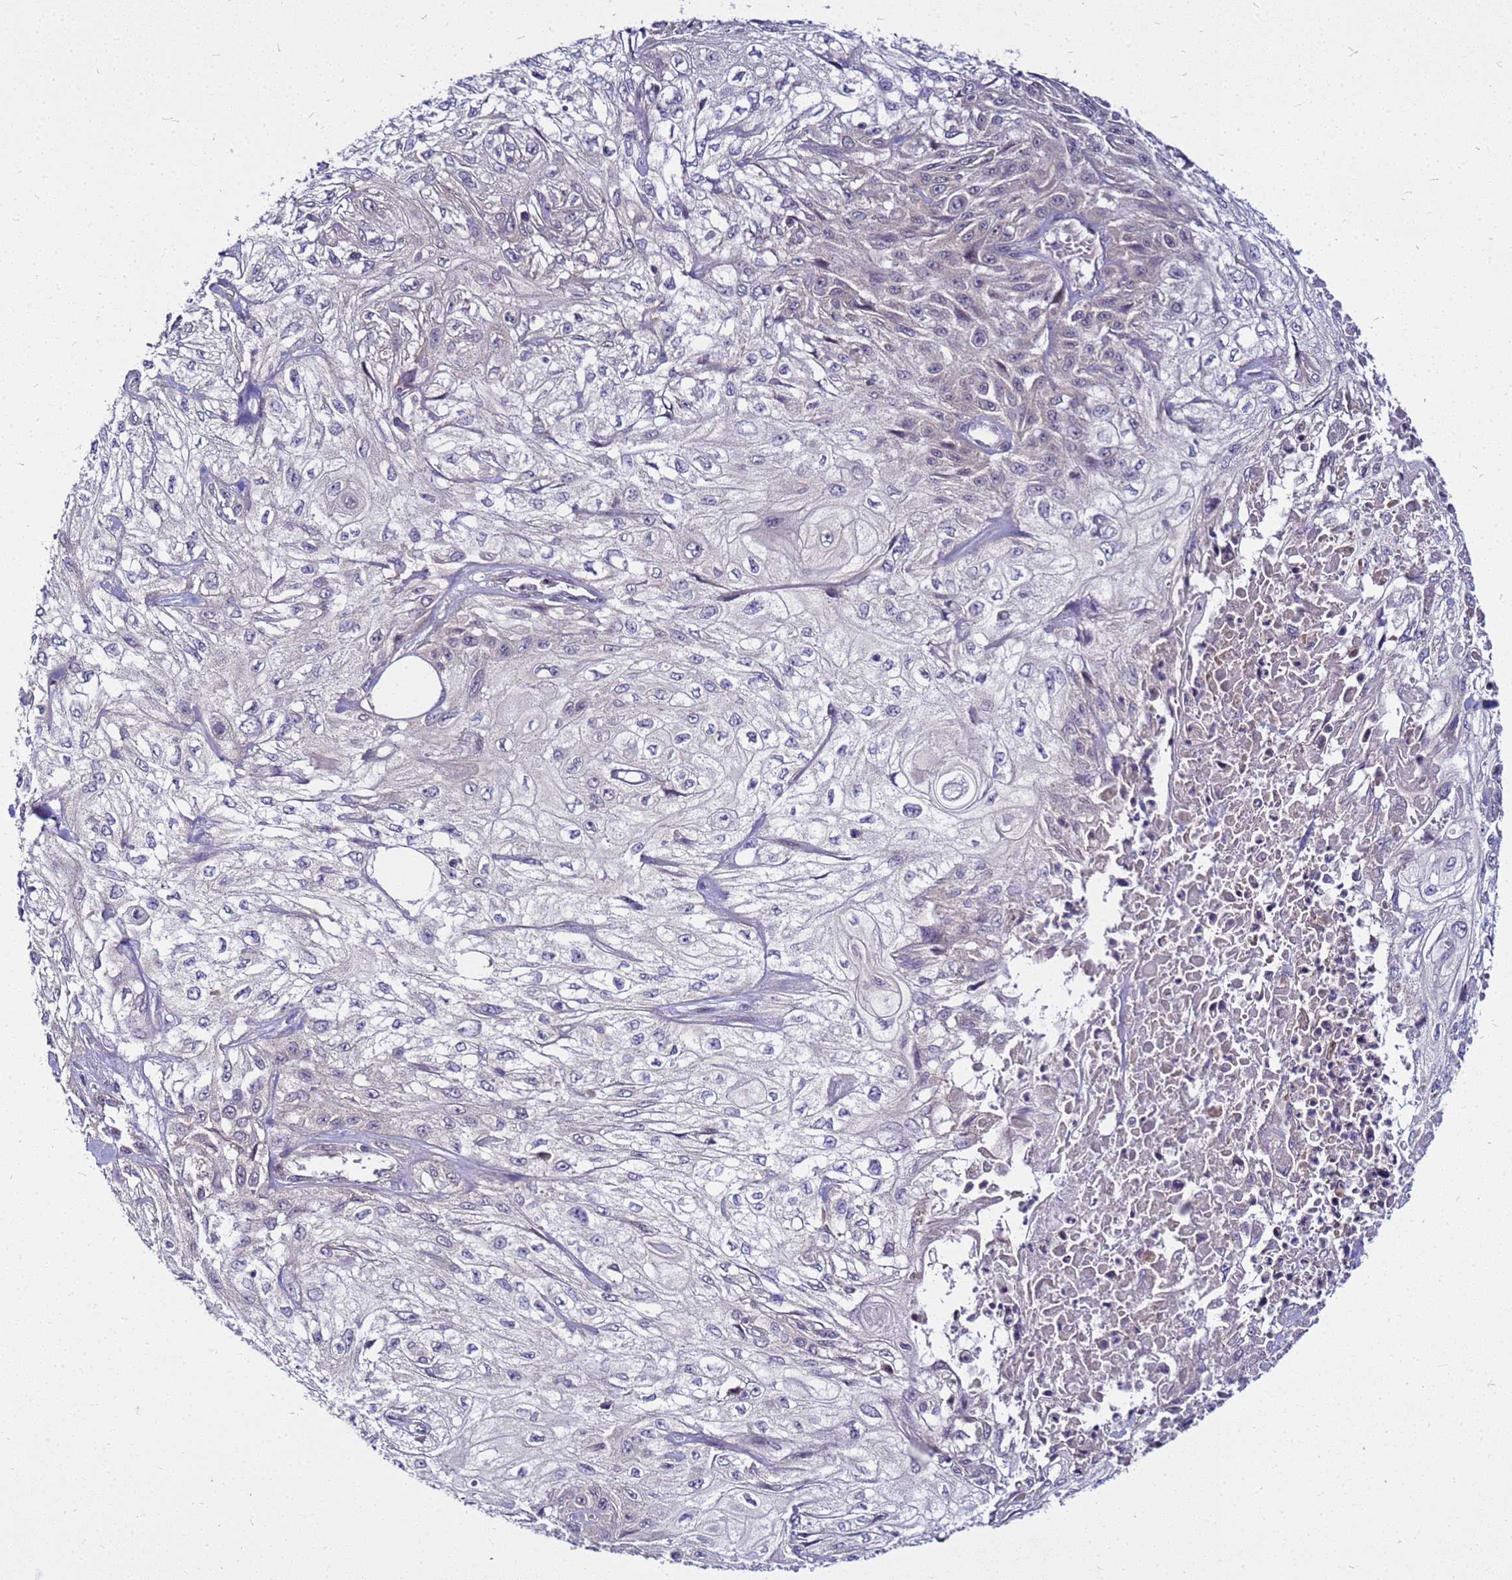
{"staining": {"intensity": "negative", "quantity": "none", "location": "none"}, "tissue": "skin cancer", "cell_type": "Tumor cells", "image_type": "cancer", "snomed": [{"axis": "morphology", "description": "Squamous cell carcinoma, NOS"}, {"axis": "morphology", "description": "Squamous cell carcinoma, metastatic, NOS"}, {"axis": "topography", "description": "Skin"}, {"axis": "topography", "description": "Lymph node"}], "caption": "The histopathology image reveals no staining of tumor cells in skin cancer. The staining was performed using DAB (3,3'-diaminobenzidine) to visualize the protein expression in brown, while the nuclei were stained in blue with hematoxylin (Magnification: 20x).", "gene": "SAT1", "patient": {"sex": "male", "age": 75}}